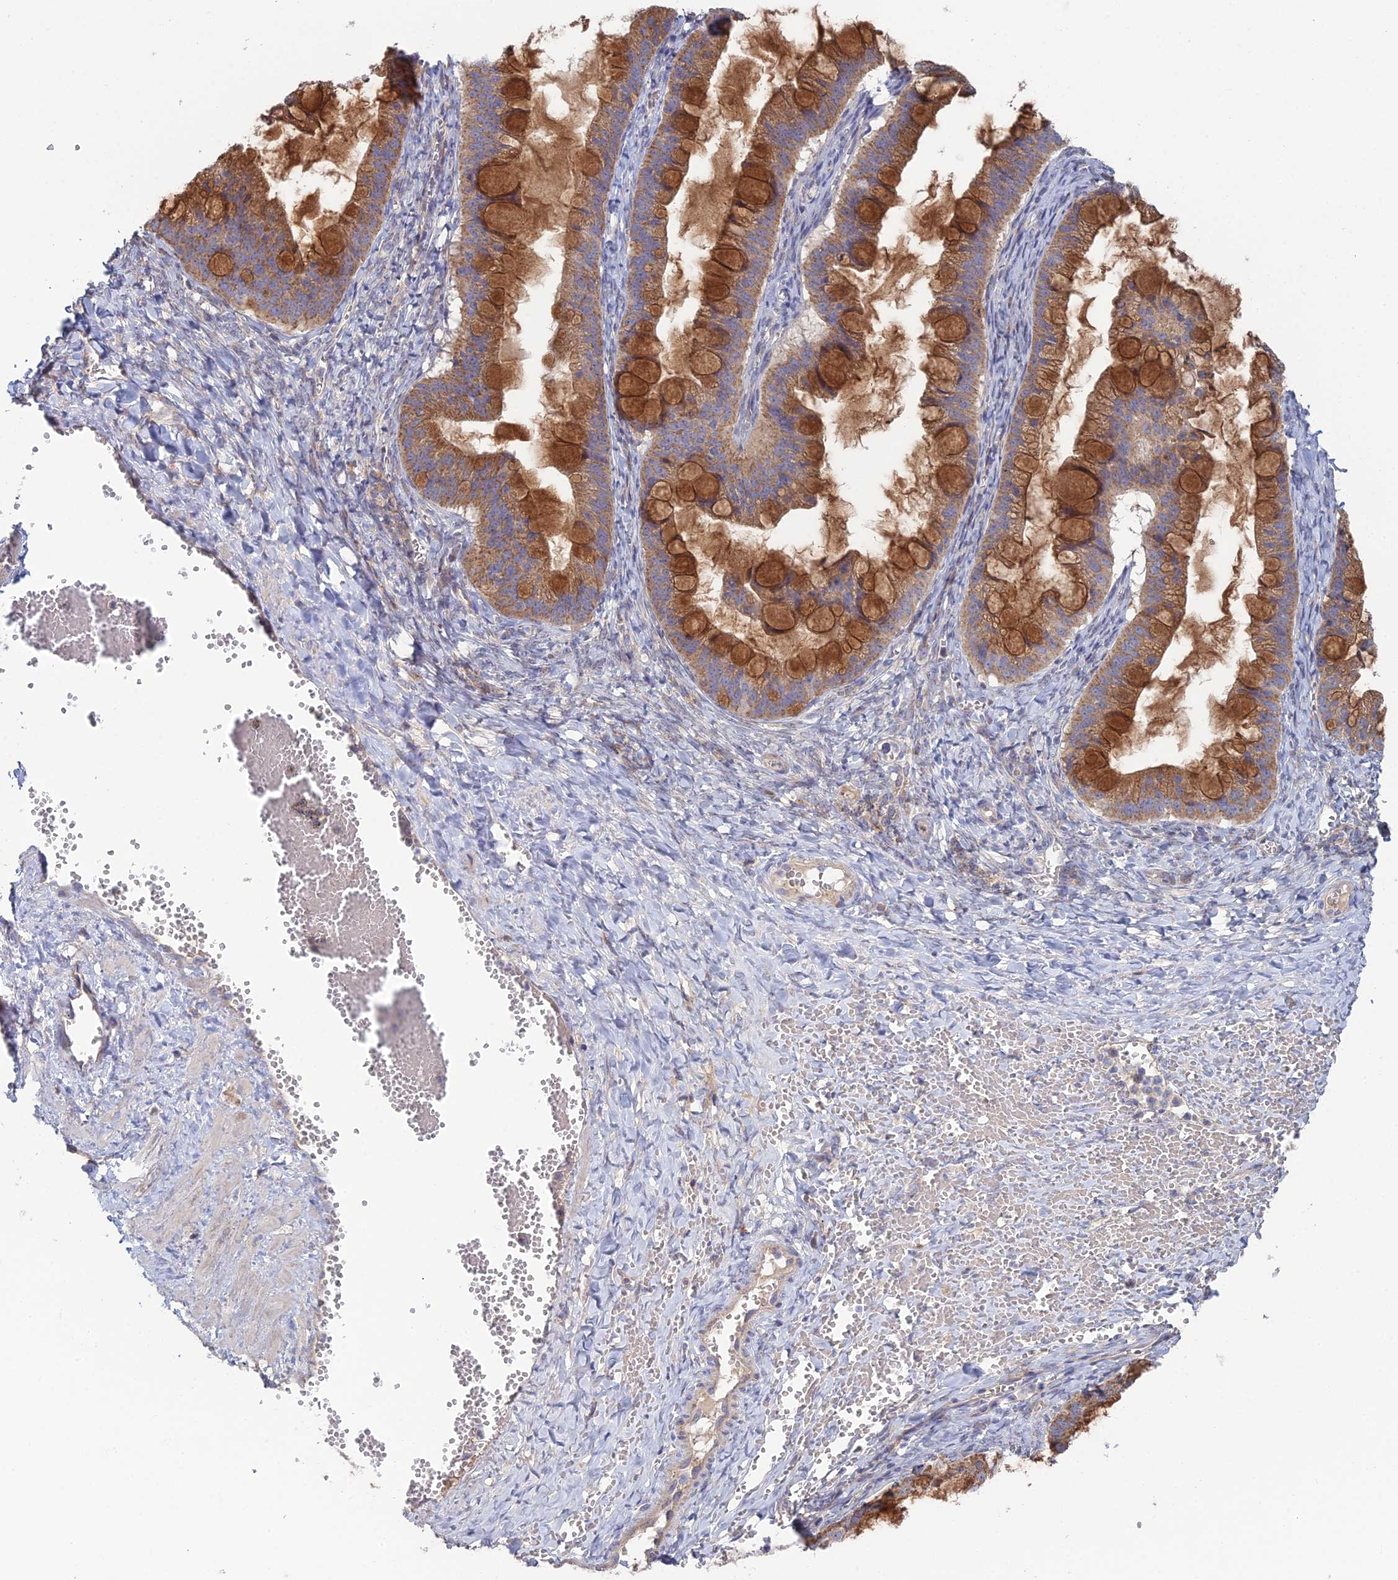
{"staining": {"intensity": "strong", "quantity": ">75%", "location": "cytoplasmic/membranous"}, "tissue": "ovarian cancer", "cell_type": "Tumor cells", "image_type": "cancer", "snomed": [{"axis": "morphology", "description": "Cystadenocarcinoma, mucinous, NOS"}, {"axis": "topography", "description": "Ovary"}], "caption": "Ovarian cancer (mucinous cystadenocarcinoma) stained with immunohistochemistry shows strong cytoplasmic/membranous staining in approximately >75% of tumor cells.", "gene": "ARL16", "patient": {"sex": "female", "age": 73}}